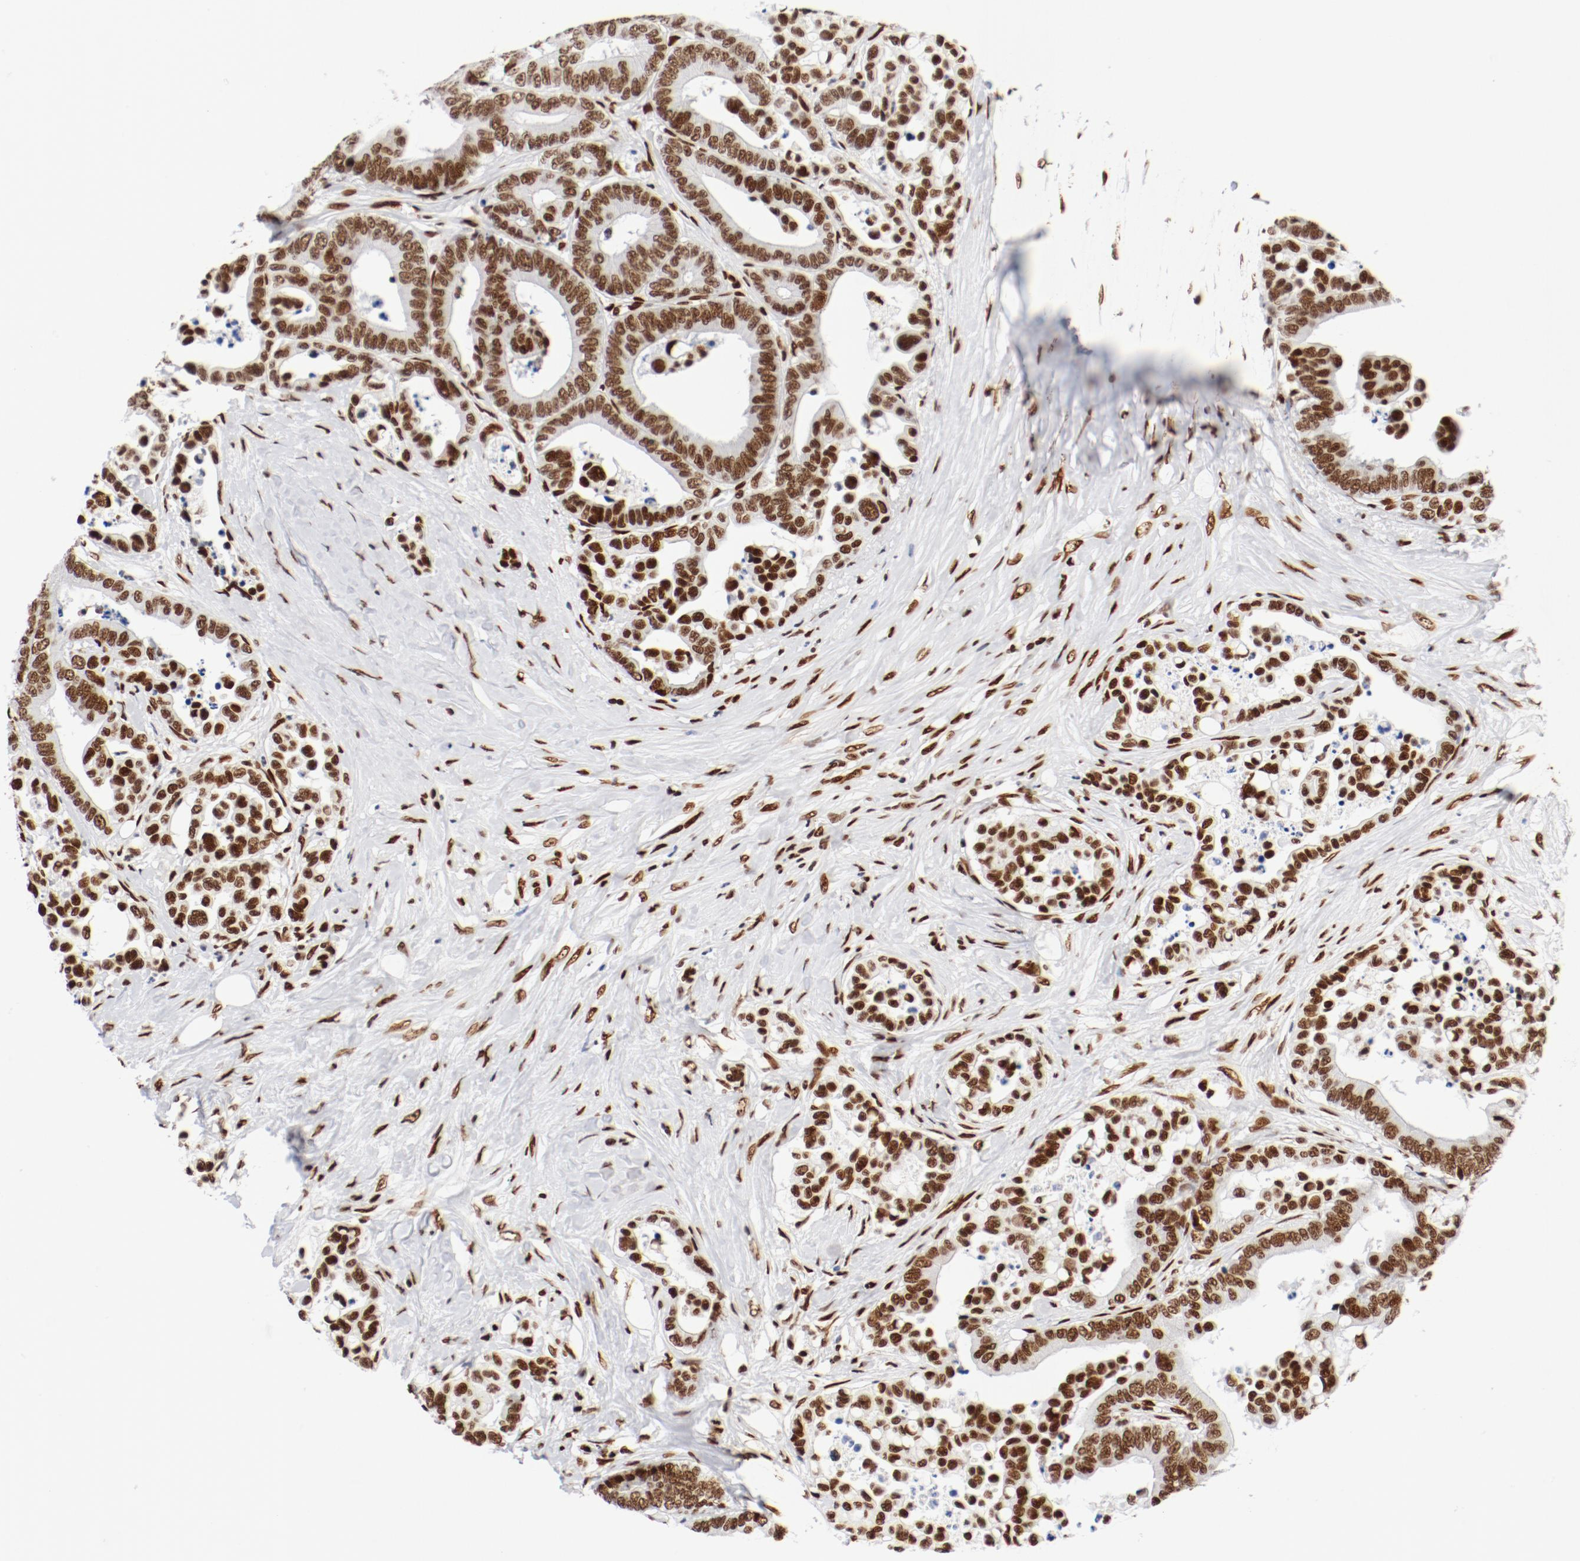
{"staining": {"intensity": "strong", "quantity": ">75%", "location": "nuclear"}, "tissue": "colorectal cancer", "cell_type": "Tumor cells", "image_type": "cancer", "snomed": [{"axis": "morphology", "description": "Adenocarcinoma, NOS"}, {"axis": "topography", "description": "Colon"}], "caption": "Immunohistochemistry (IHC) of adenocarcinoma (colorectal) demonstrates high levels of strong nuclear staining in about >75% of tumor cells.", "gene": "CTBP1", "patient": {"sex": "male", "age": 82}}